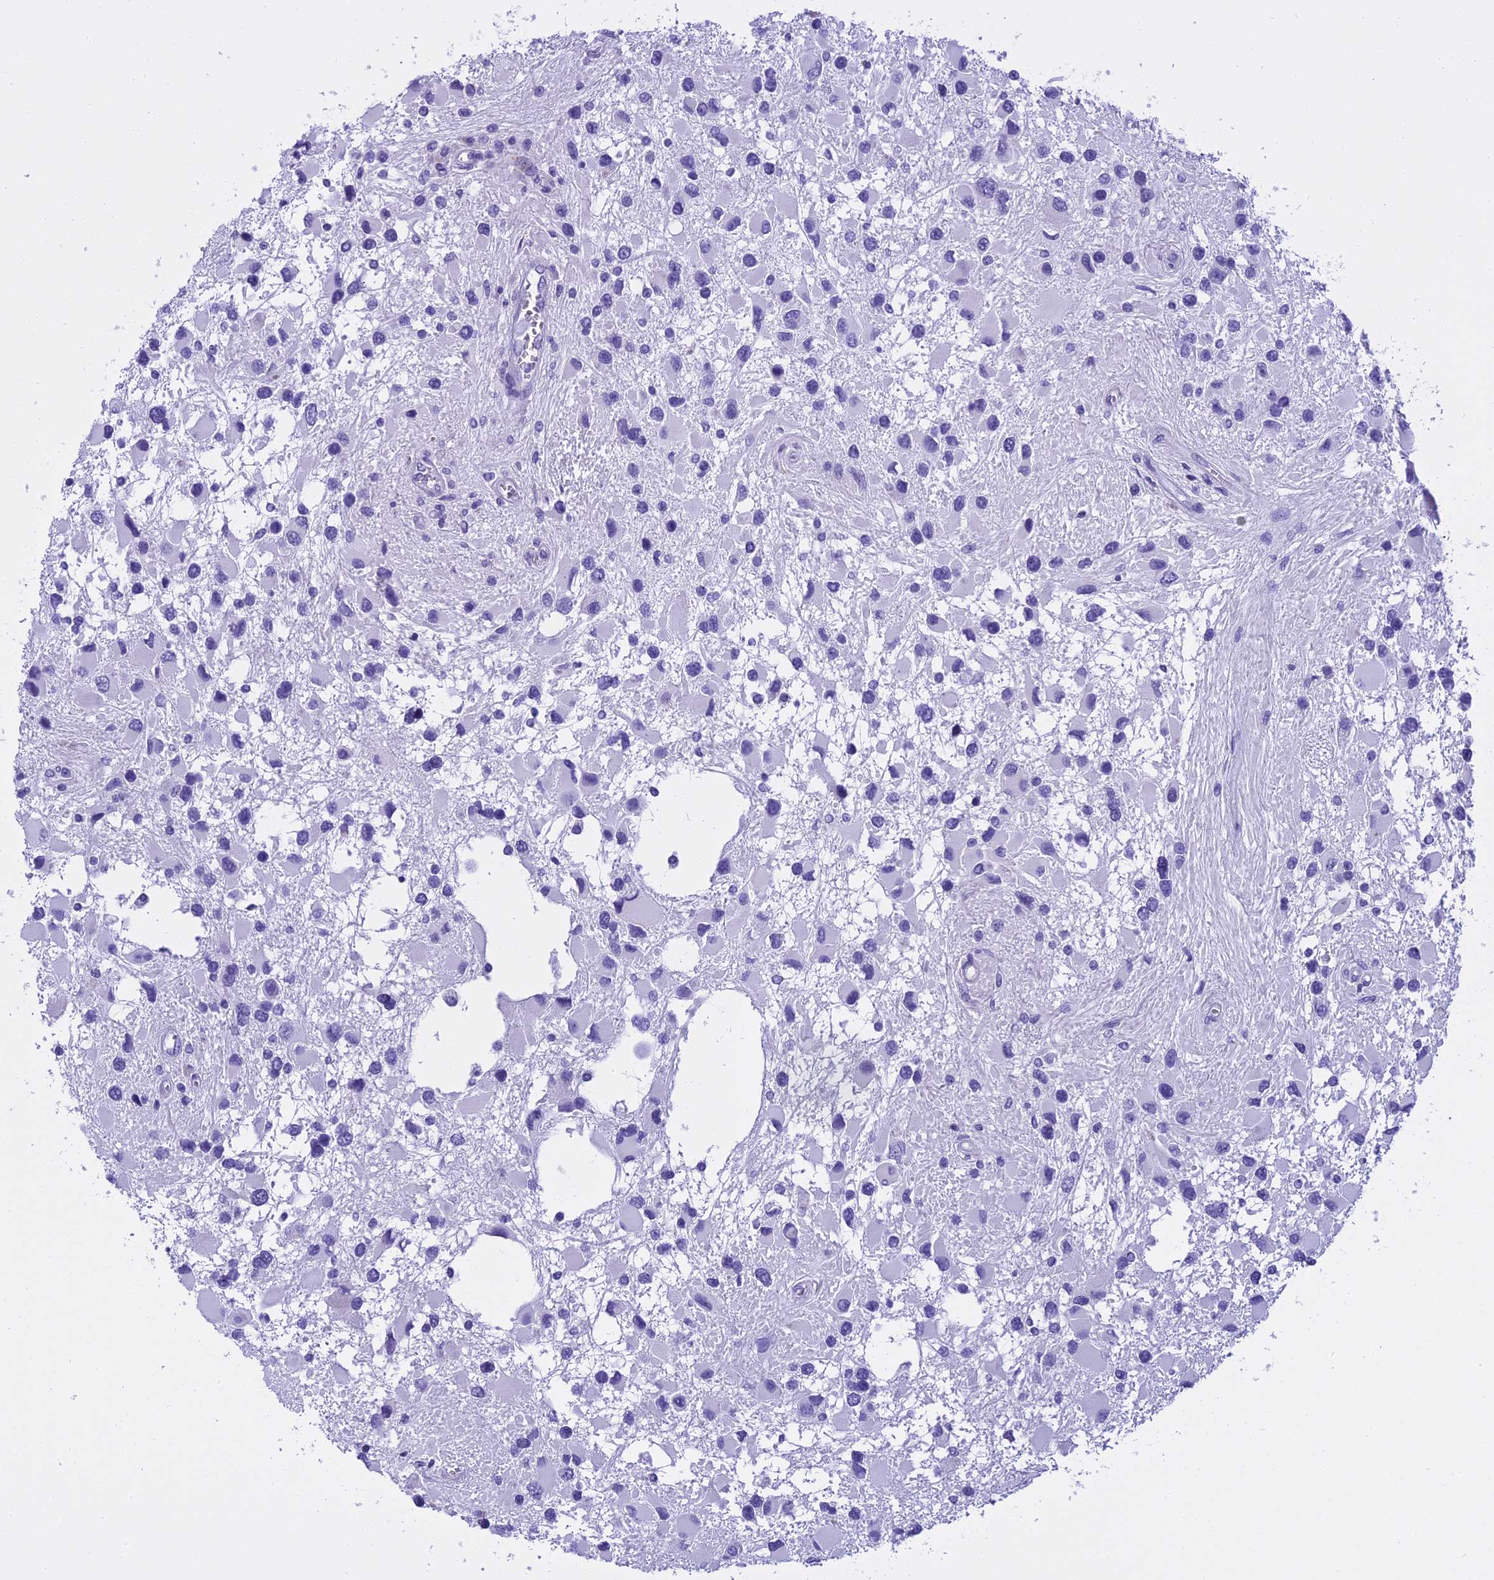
{"staining": {"intensity": "negative", "quantity": "none", "location": "none"}, "tissue": "glioma", "cell_type": "Tumor cells", "image_type": "cancer", "snomed": [{"axis": "morphology", "description": "Glioma, malignant, High grade"}, {"axis": "topography", "description": "Brain"}], "caption": "Immunohistochemical staining of glioma reveals no significant staining in tumor cells. (Brightfield microscopy of DAB (3,3'-diaminobenzidine) immunohistochemistry (IHC) at high magnification).", "gene": "KCTD14", "patient": {"sex": "male", "age": 53}}